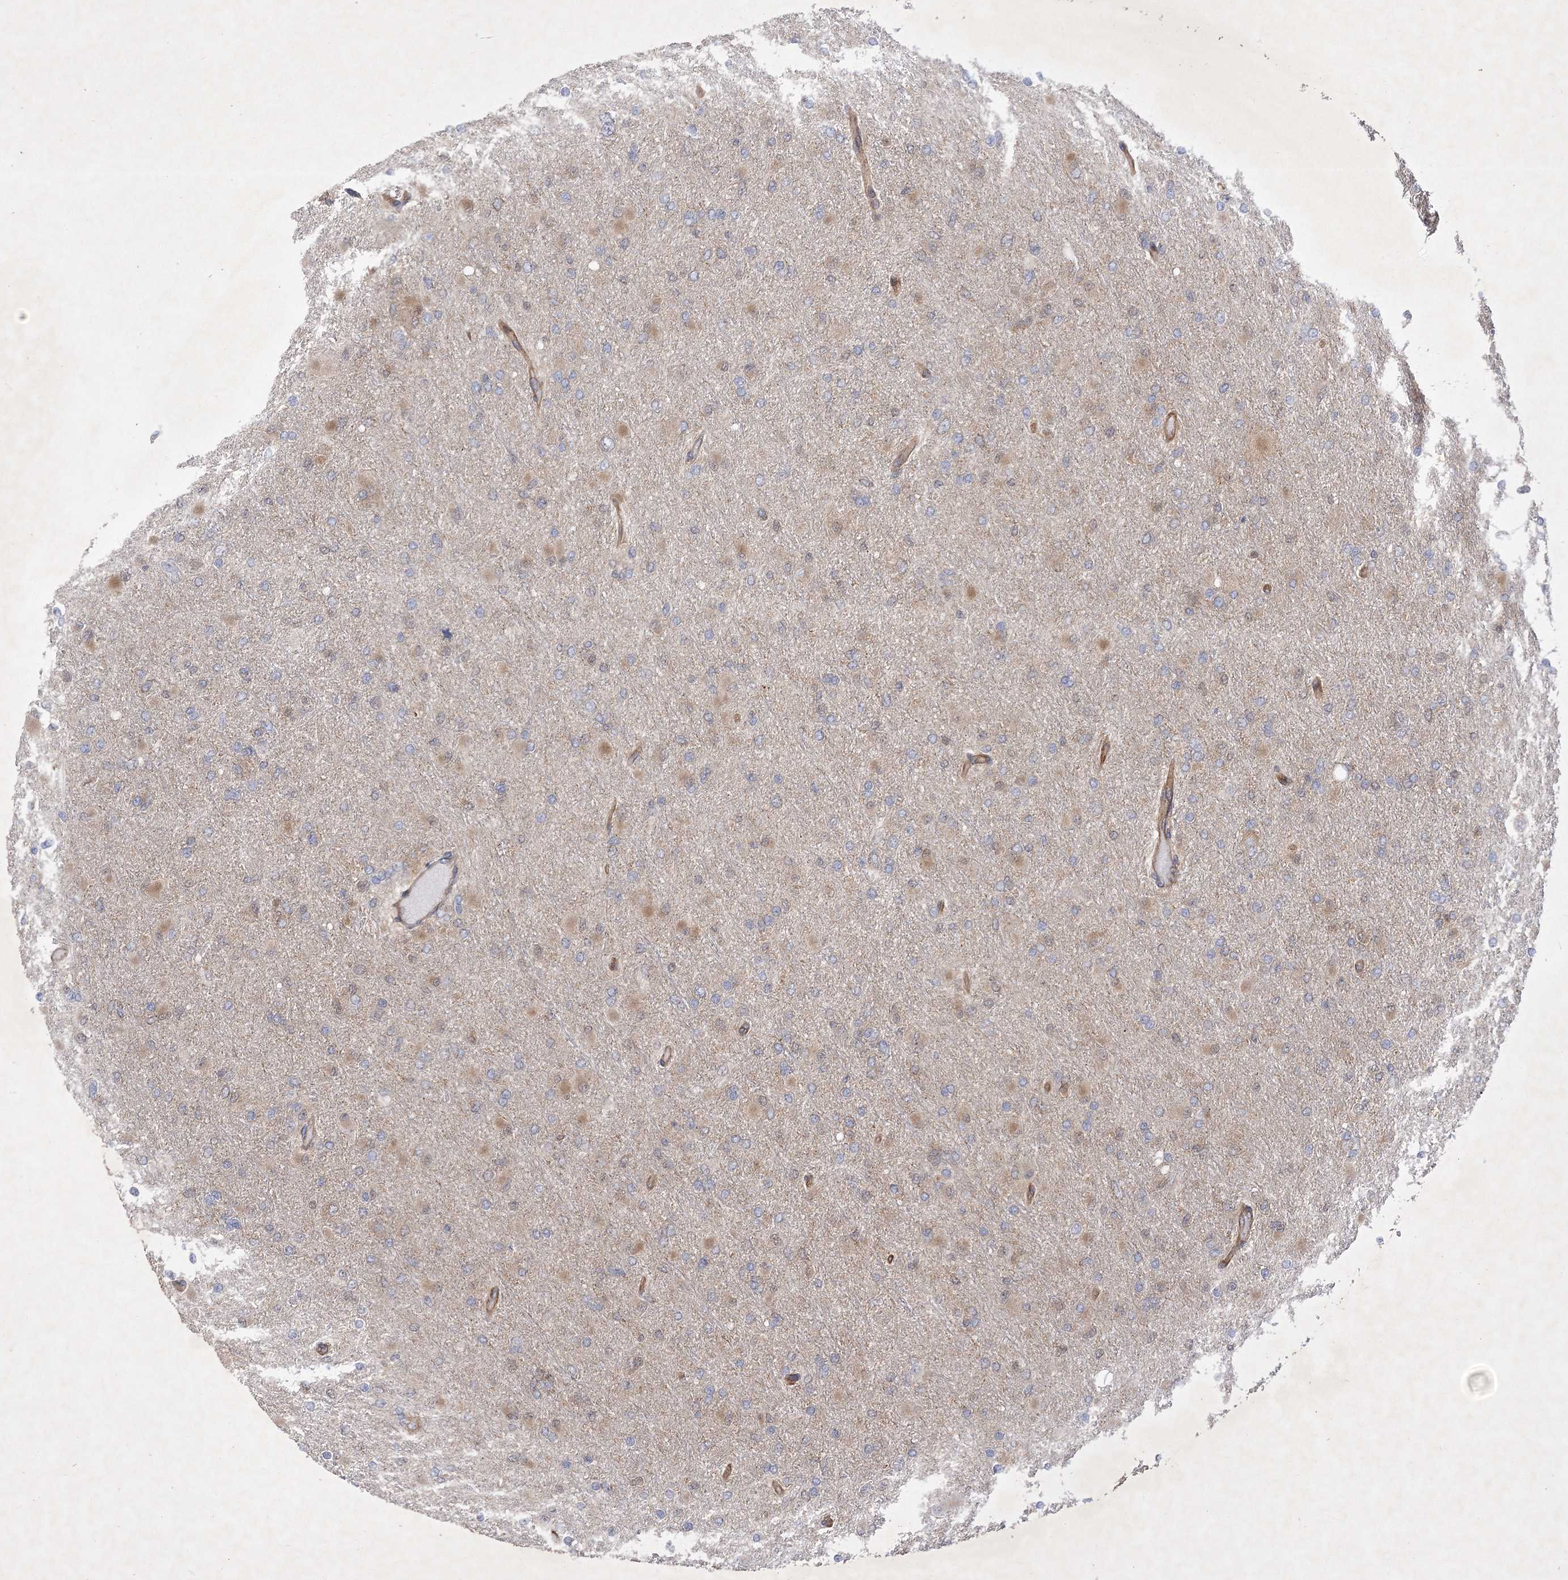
{"staining": {"intensity": "weak", "quantity": "<25%", "location": "cytoplasmic/membranous"}, "tissue": "glioma", "cell_type": "Tumor cells", "image_type": "cancer", "snomed": [{"axis": "morphology", "description": "Glioma, malignant, High grade"}, {"axis": "topography", "description": "Cerebral cortex"}], "caption": "A micrograph of human glioma is negative for staining in tumor cells.", "gene": "ARHGAP31", "patient": {"sex": "female", "age": 36}}